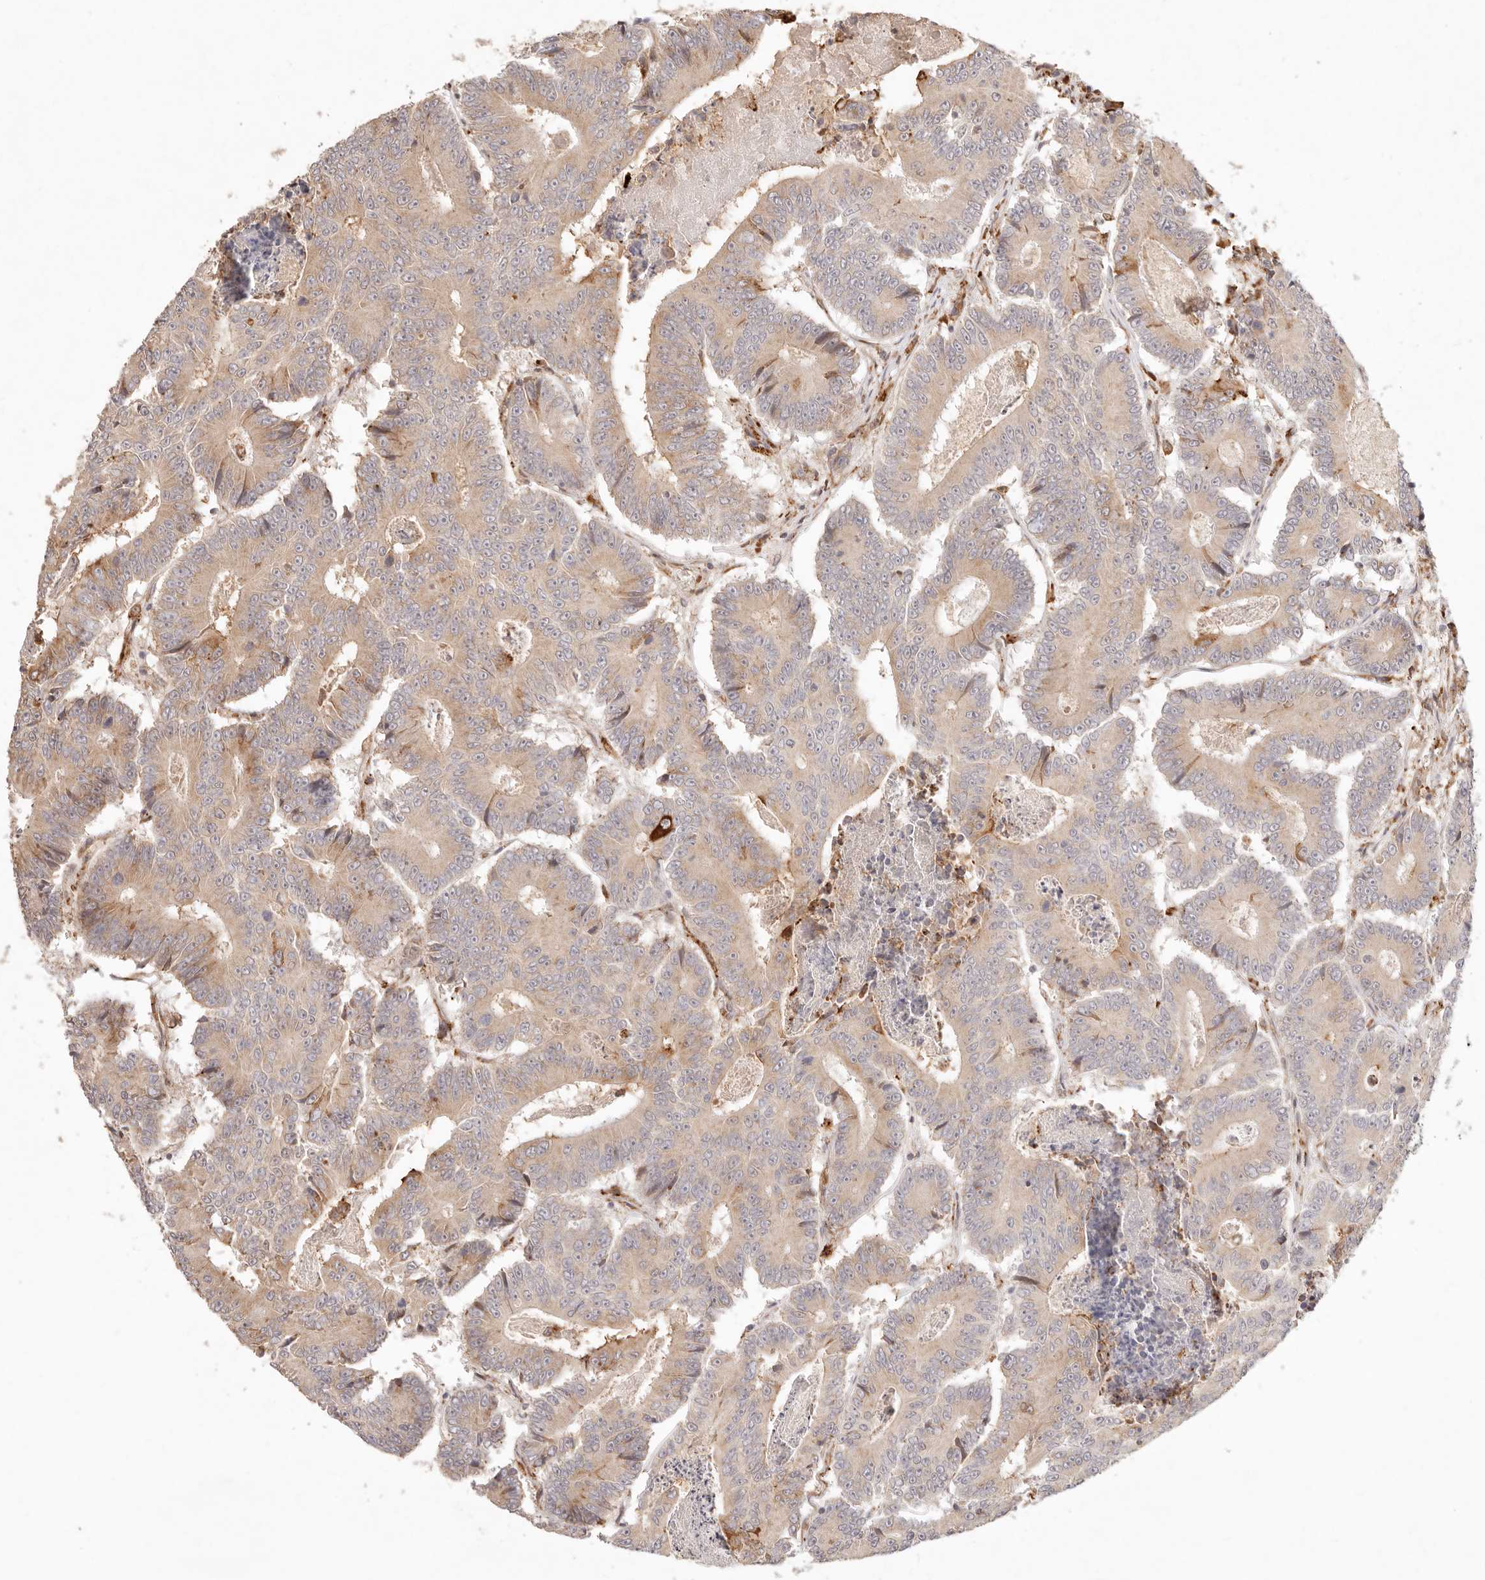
{"staining": {"intensity": "weak", "quantity": ">75%", "location": "cytoplasmic/membranous"}, "tissue": "colorectal cancer", "cell_type": "Tumor cells", "image_type": "cancer", "snomed": [{"axis": "morphology", "description": "Adenocarcinoma, NOS"}, {"axis": "topography", "description": "Colon"}], "caption": "Adenocarcinoma (colorectal) stained with a brown dye exhibits weak cytoplasmic/membranous positive staining in approximately >75% of tumor cells.", "gene": "C1orf127", "patient": {"sex": "male", "age": 83}}